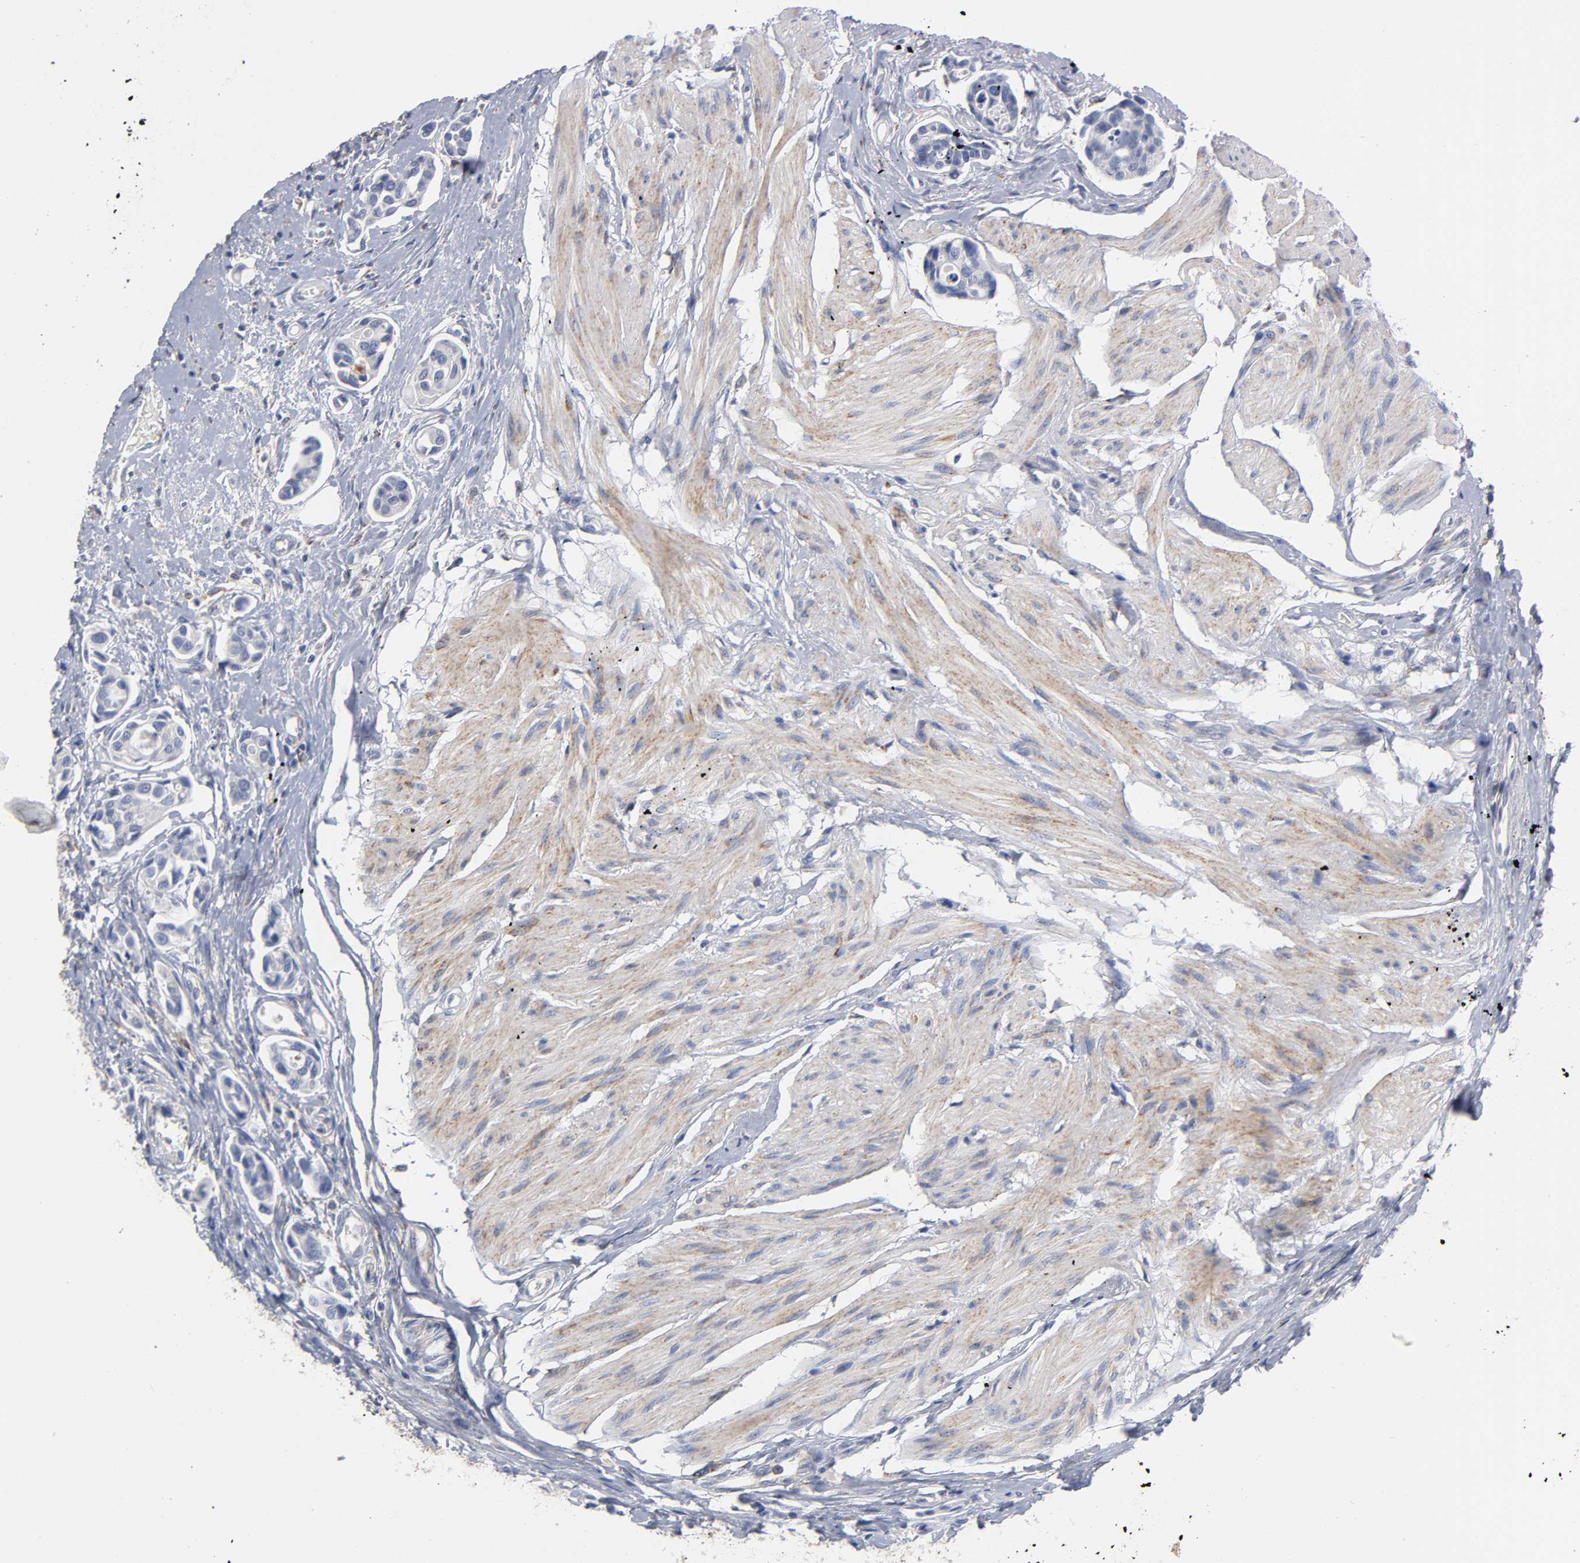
{"staining": {"intensity": "negative", "quantity": "none", "location": "none"}, "tissue": "urothelial cancer", "cell_type": "Tumor cells", "image_type": "cancer", "snomed": [{"axis": "morphology", "description": "Urothelial carcinoma, High grade"}, {"axis": "topography", "description": "Urinary bladder"}], "caption": "Tumor cells show no significant protein positivity in urothelial cancer.", "gene": "ISG15", "patient": {"sex": "male", "age": 78}}